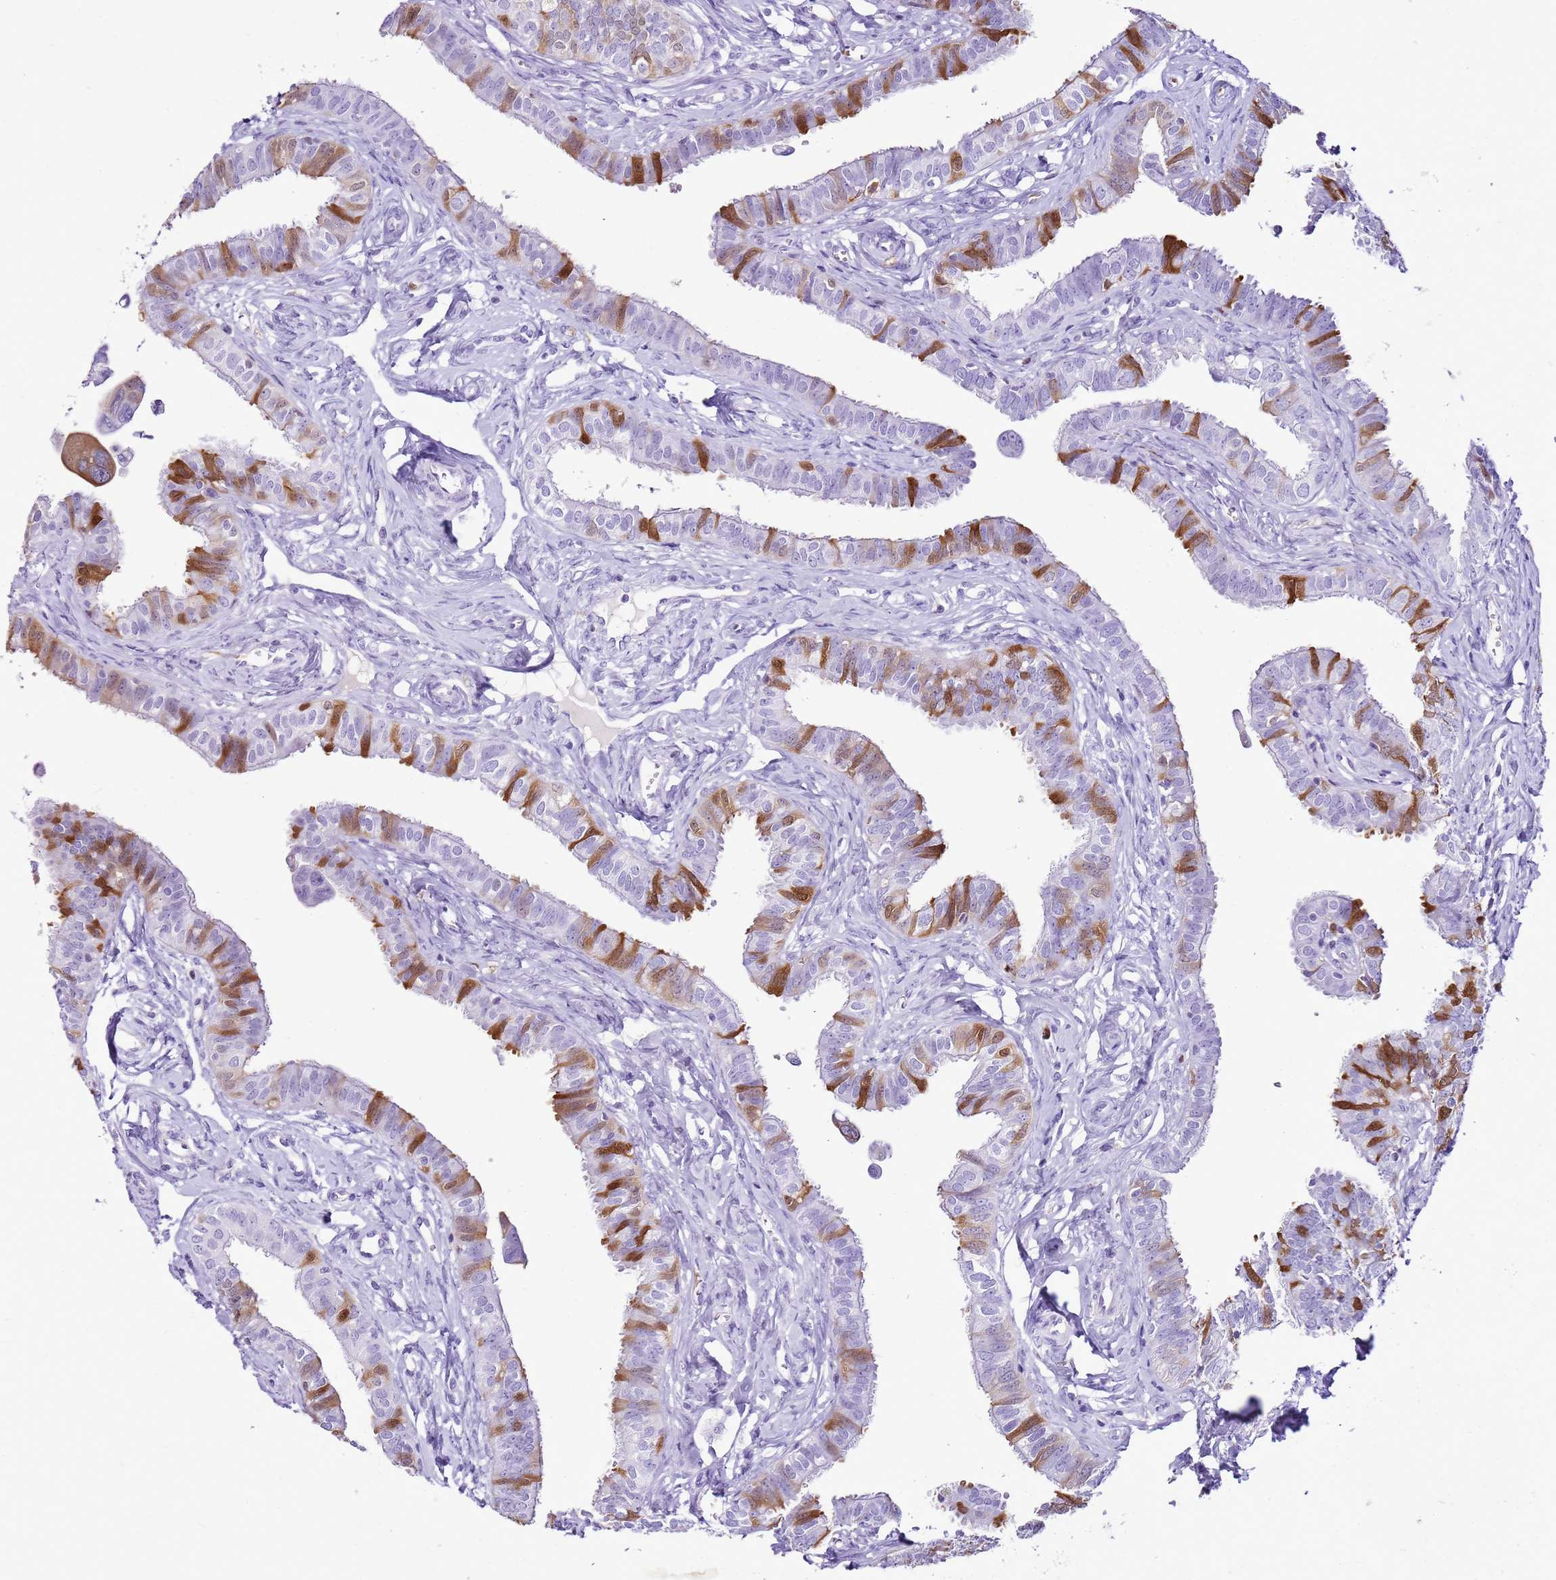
{"staining": {"intensity": "strong", "quantity": "<25%", "location": "cytoplasmic/membranous"}, "tissue": "fallopian tube", "cell_type": "Glandular cells", "image_type": "normal", "snomed": [{"axis": "morphology", "description": "Normal tissue, NOS"}, {"axis": "morphology", "description": "Carcinoma, NOS"}, {"axis": "topography", "description": "Fallopian tube"}, {"axis": "topography", "description": "Ovary"}], "caption": "An immunohistochemistry (IHC) photomicrograph of normal tissue is shown. Protein staining in brown highlights strong cytoplasmic/membranous positivity in fallopian tube within glandular cells. (DAB = brown stain, brightfield microscopy at high magnification).", "gene": "SPC25", "patient": {"sex": "female", "age": 59}}